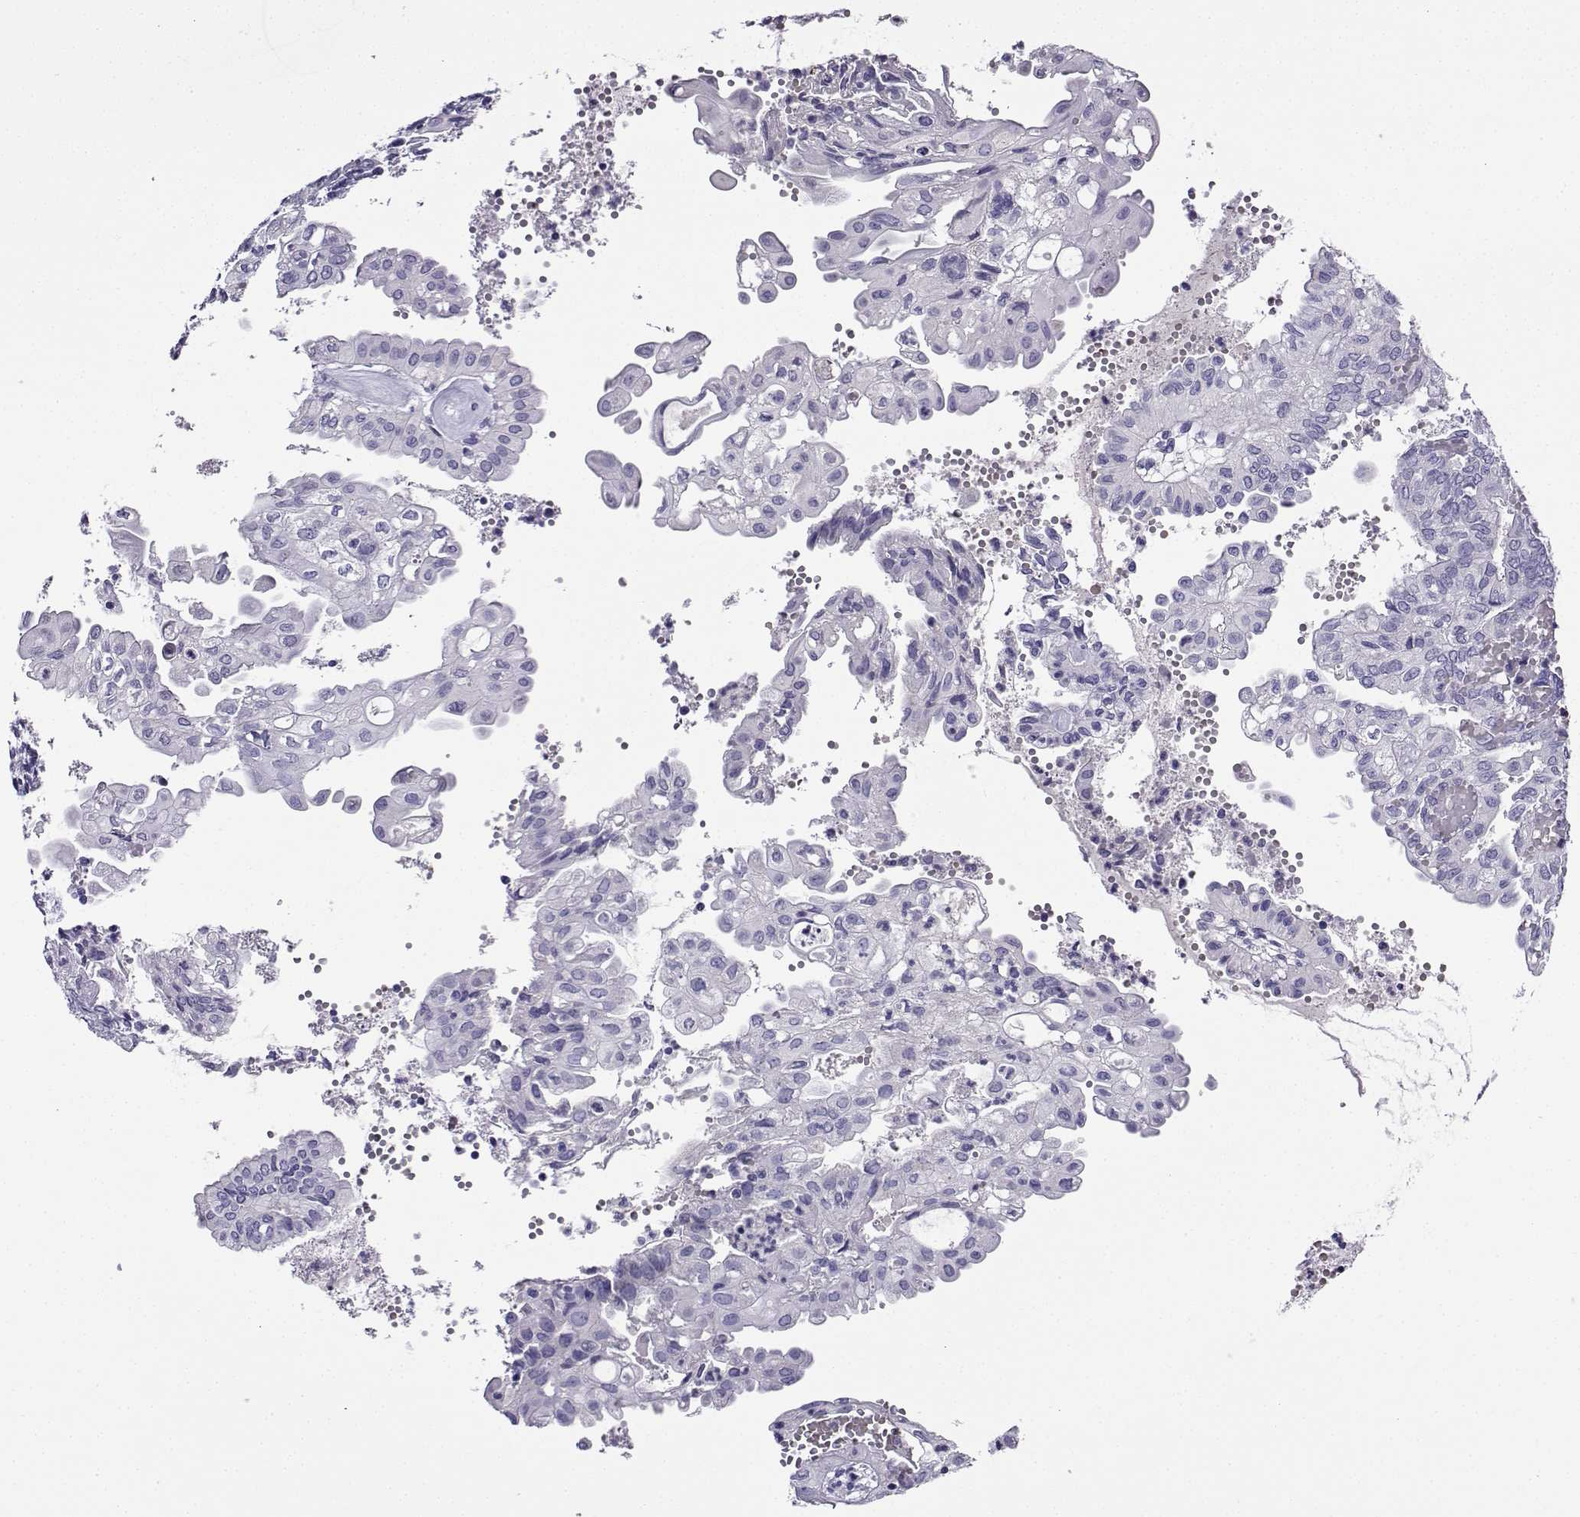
{"staining": {"intensity": "negative", "quantity": "none", "location": "none"}, "tissue": "endometrial cancer", "cell_type": "Tumor cells", "image_type": "cancer", "snomed": [{"axis": "morphology", "description": "Adenocarcinoma, NOS"}, {"axis": "topography", "description": "Endometrium"}], "caption": "Protein analysis of endometrial cancer demonstrates no significant expression in tumor cells. Brightfield microscopy of IHC stained with DAB (brown) and hematoxylin (blue), captured at high magnification.", "gene": "LINGO1", "patient": {"sex": "female", "age": 68}}